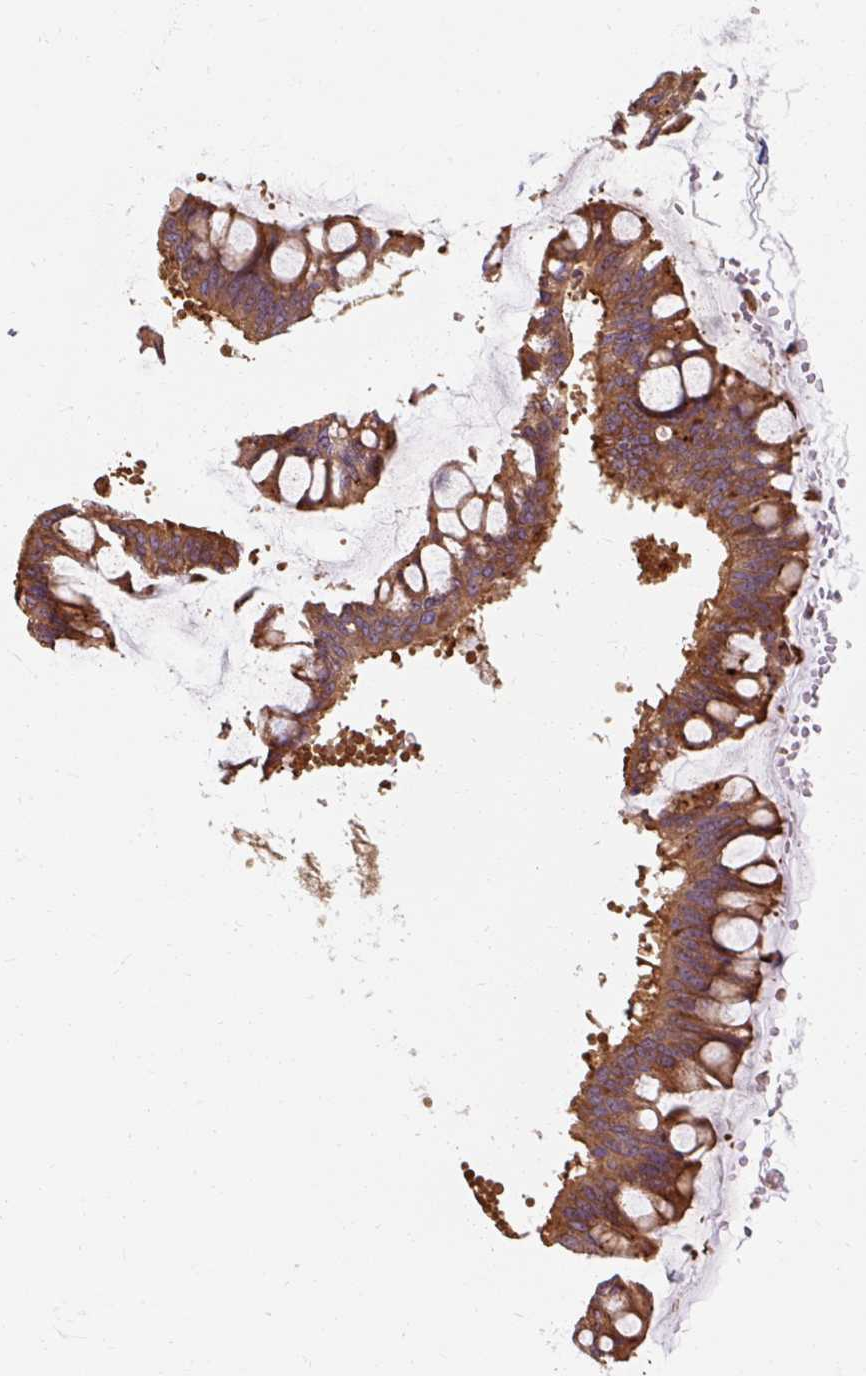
{"staining": {"intensity": "moderate", "quantity": ">75%", "location": "cytoplasmic/membranous"}, "tissue": "ovarian cancer", "cell_type": "Tumor cells", "image_type": "cancer", "snomed": [{"axis": "morphology", "description": "Cystadenocarcinoma, mucinous, NOS"}, {"axis": "topography", "description": "Ovary"}], "caption": "Human ovarian cancer stained with a brown dye displays moderate cytoplasmic/membranous positive expression in about >75% of tumor cells.", "gene": "TBC1D4", "patient": {"sex": "female", "age": 73}}